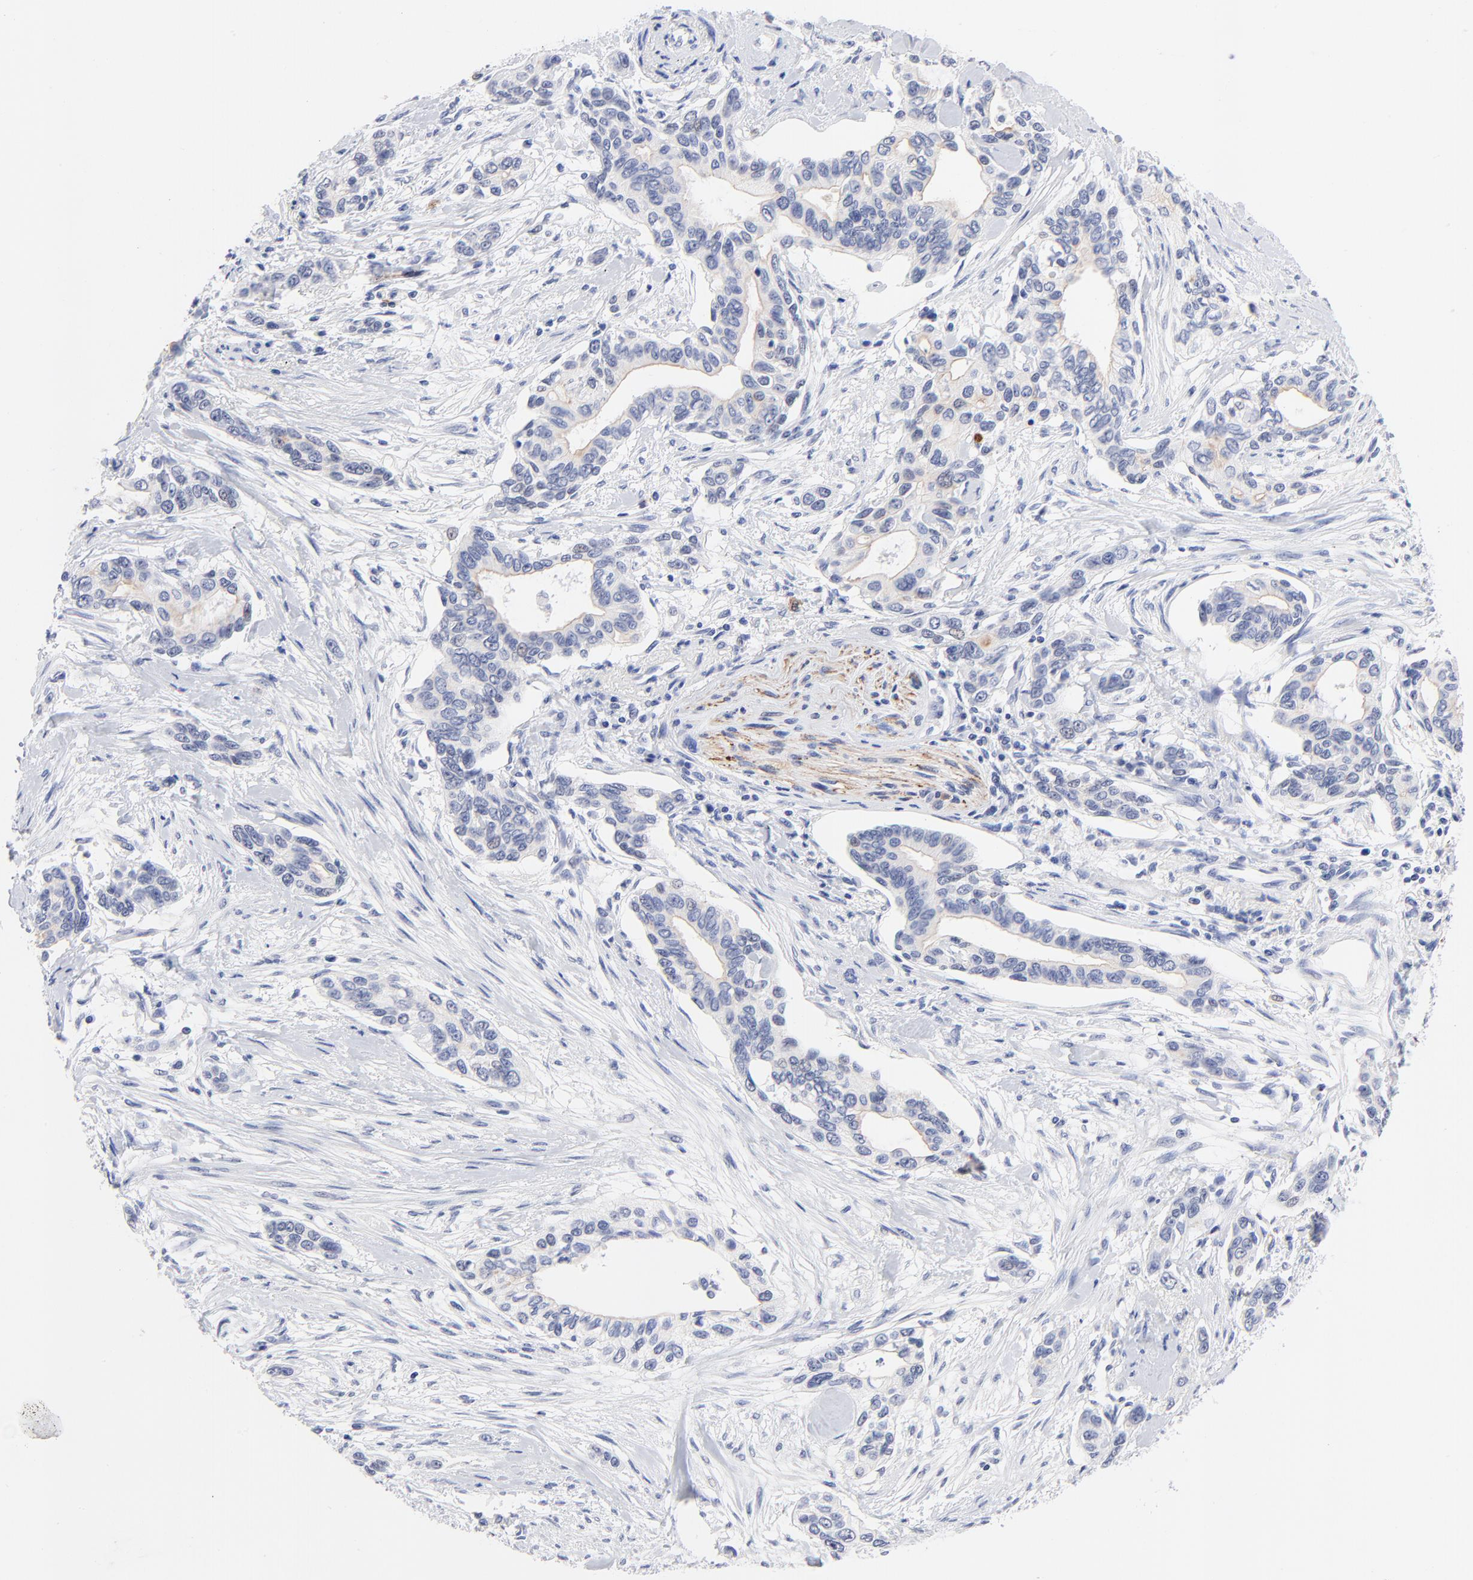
{"staining": {"intensity": "negative", "quantity": "none", "location": "none"}, "tissue": "pancreatic cancer", "cell_type": "Tumor cells", "image_type": "cancer", "snomed": [{"axis": "morphology", "description": "Adenocarcinoma, NOS"}, {"axis": "topography", "description": "Pancreas"}], "caption": "Pancreatic cancer (adenocarcinoma) stained for a protein using immunohistochemistry (IHC) demonstrates no staining tumor cells.", "gene": "FAM117B", "patient": {"sex": "female", "age": 60}}